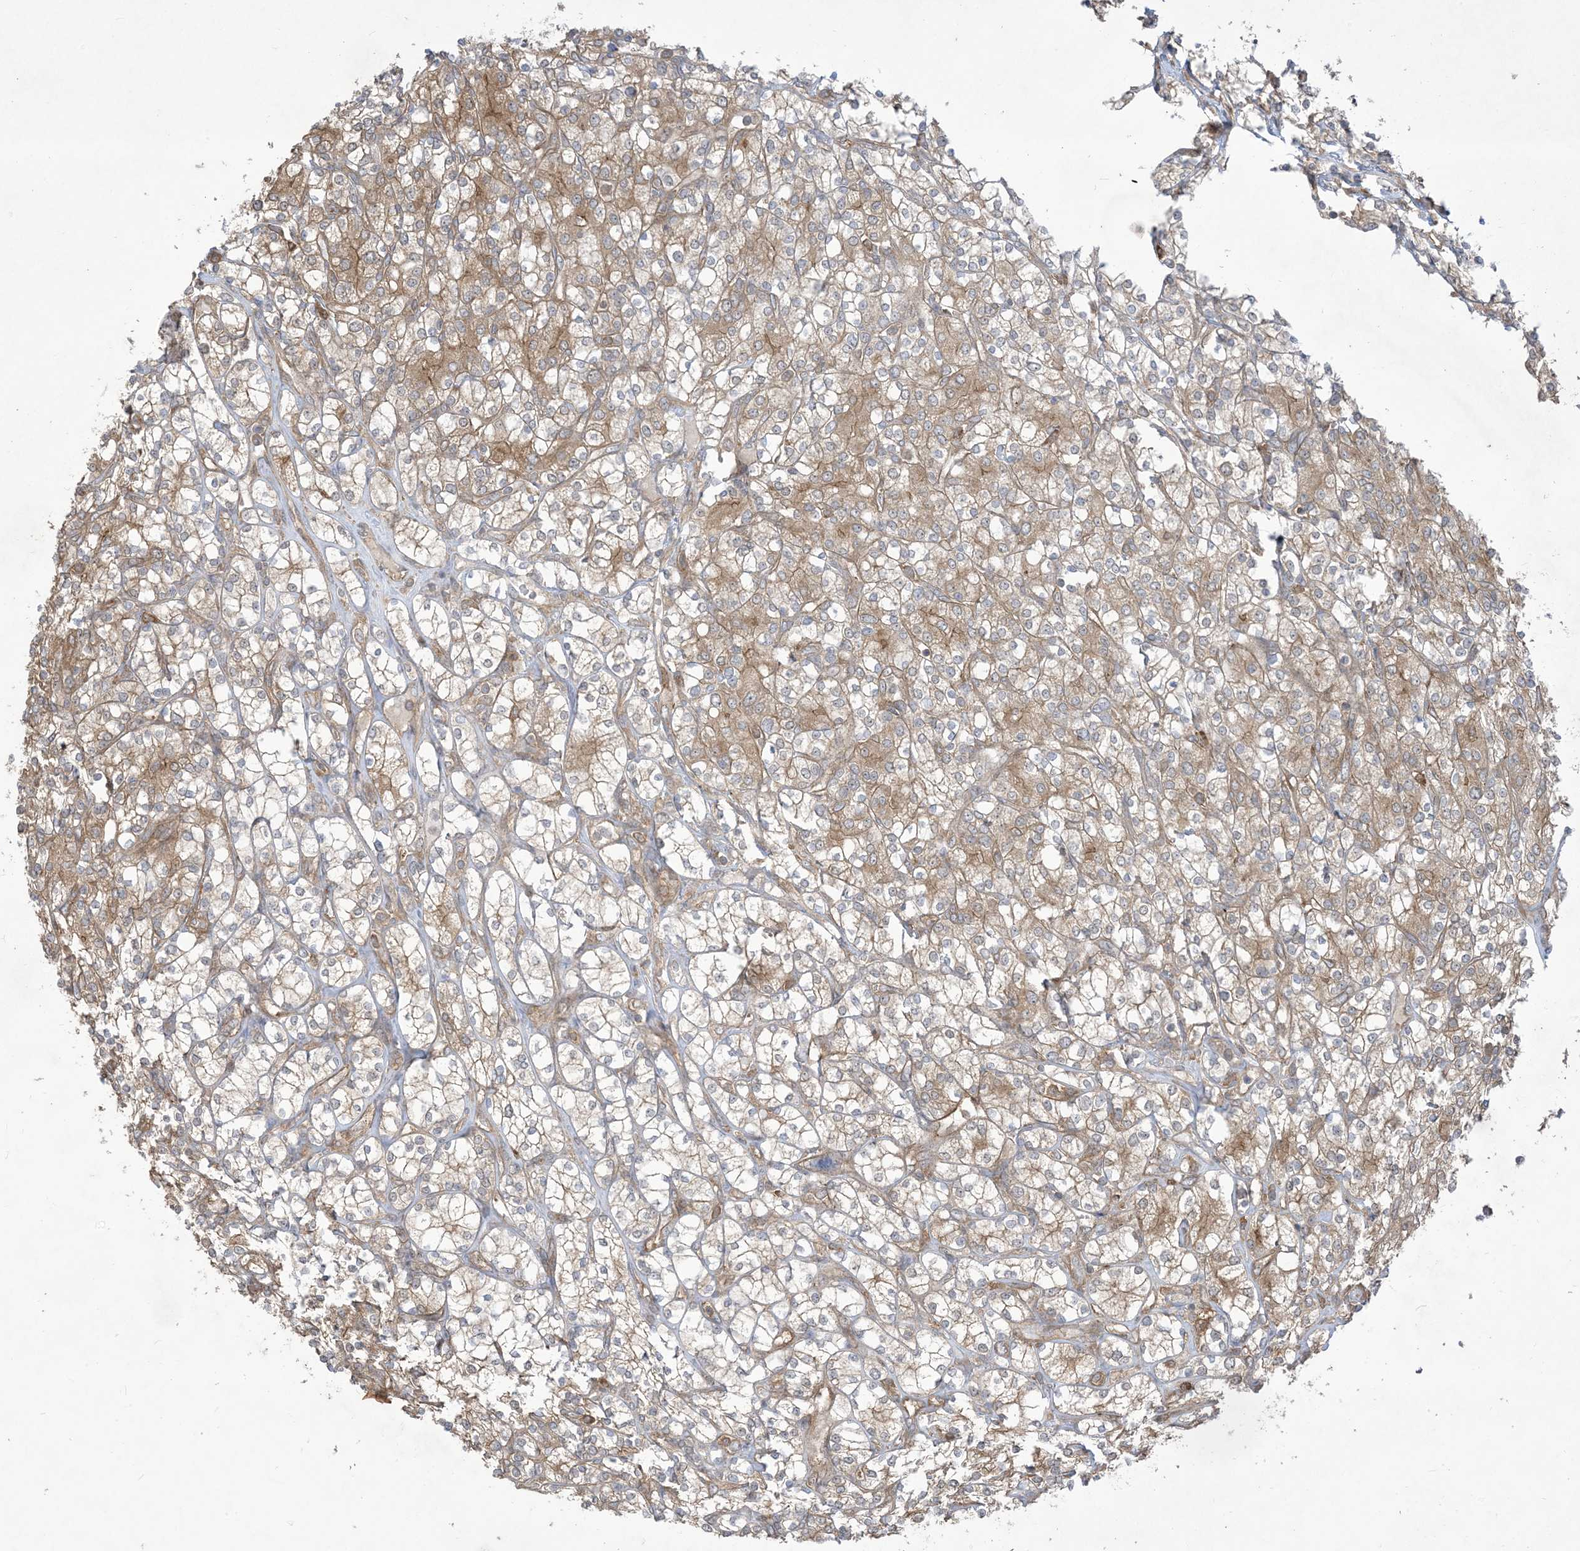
{"staining": {"intensity": "moderate", "quantity": "25%-75%", "location": "cytoplasmic/membranous"}, "tissue": "renal cancer", "cell_type": "Tumor cells", "image_type": "cancer", "snomed": [{"axis": "morphology", "description": "Adenocarcinoma, NOS"}, {"axis": "topography", "description": "Kidney"}], "caption": "About 25%-75% of tumor cells in human adenocarcinoma (renal) reveal moderate cytoplasmic/membranous protein positivity as visualized by brown immunohistochemical staining.", "gene": "SOGA3", "patient": {"sex": "male", "age": 77}}